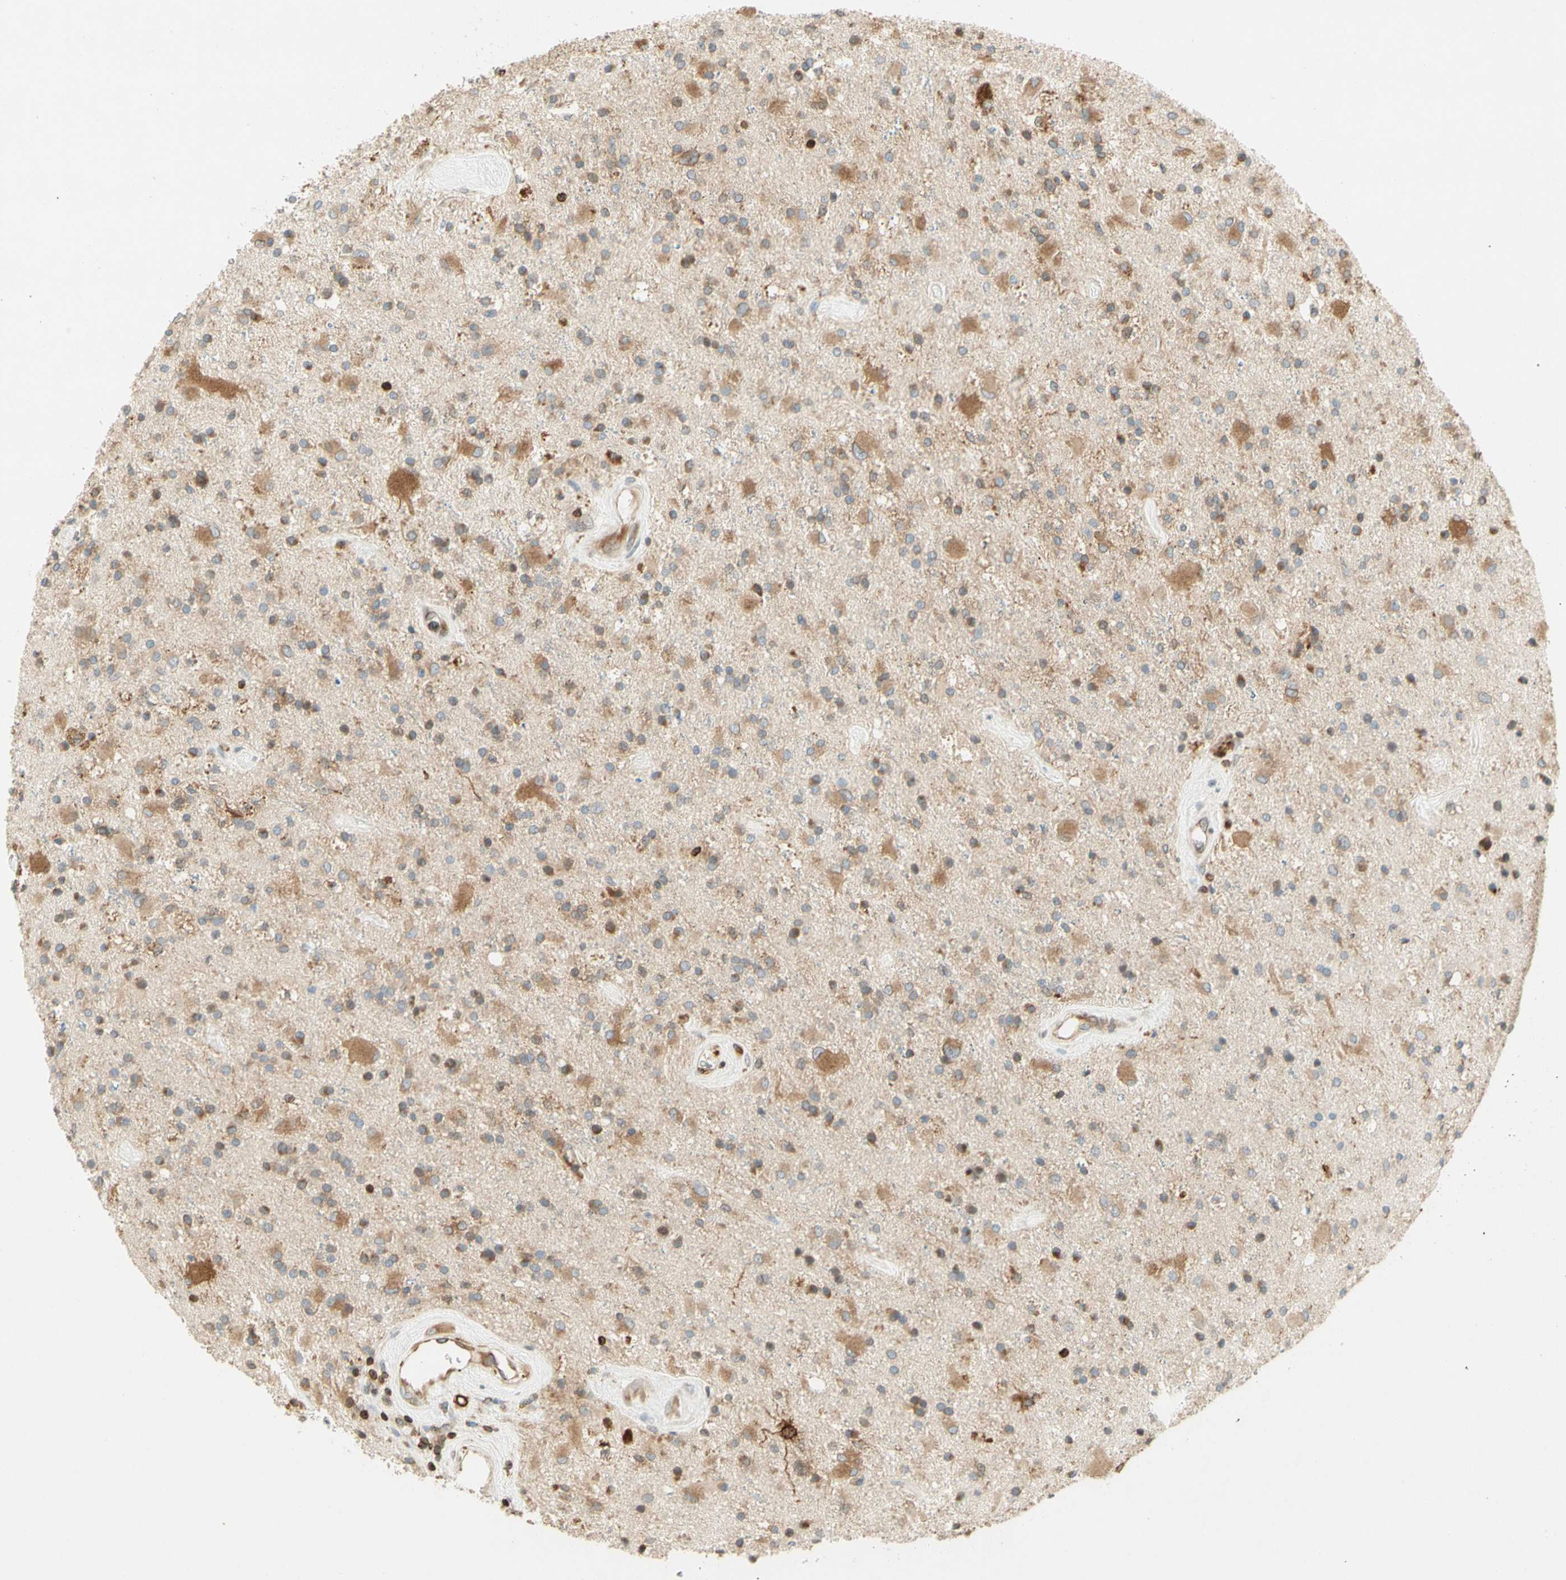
{"staining": {"intensity": "moderate", "quantity": ">75%", "location": "cytoplasmic/membranous"}, "tissue": "glioma", "cell_type": "Tumor cells", "image_type": "cancer", "snomed": [{"axis": "morphology", "description": "Glioma, malignant, Low grade"}, {"axis": "topography", "description": "Brain"}], "caption": "Immunohistochemistry (IHC) histopathology image of neoplastic tissue: human malignant glioma (low-grade) stained using immunohistochemistry reveals medium levels of moderate protein expression localized specifically in the cytoplasmic/membranous of tumor cells, appearing as a cytoplasmic/membranous brown color.", "gene": "TAPBP", "patient": {"sex": "male", "age": 58}}